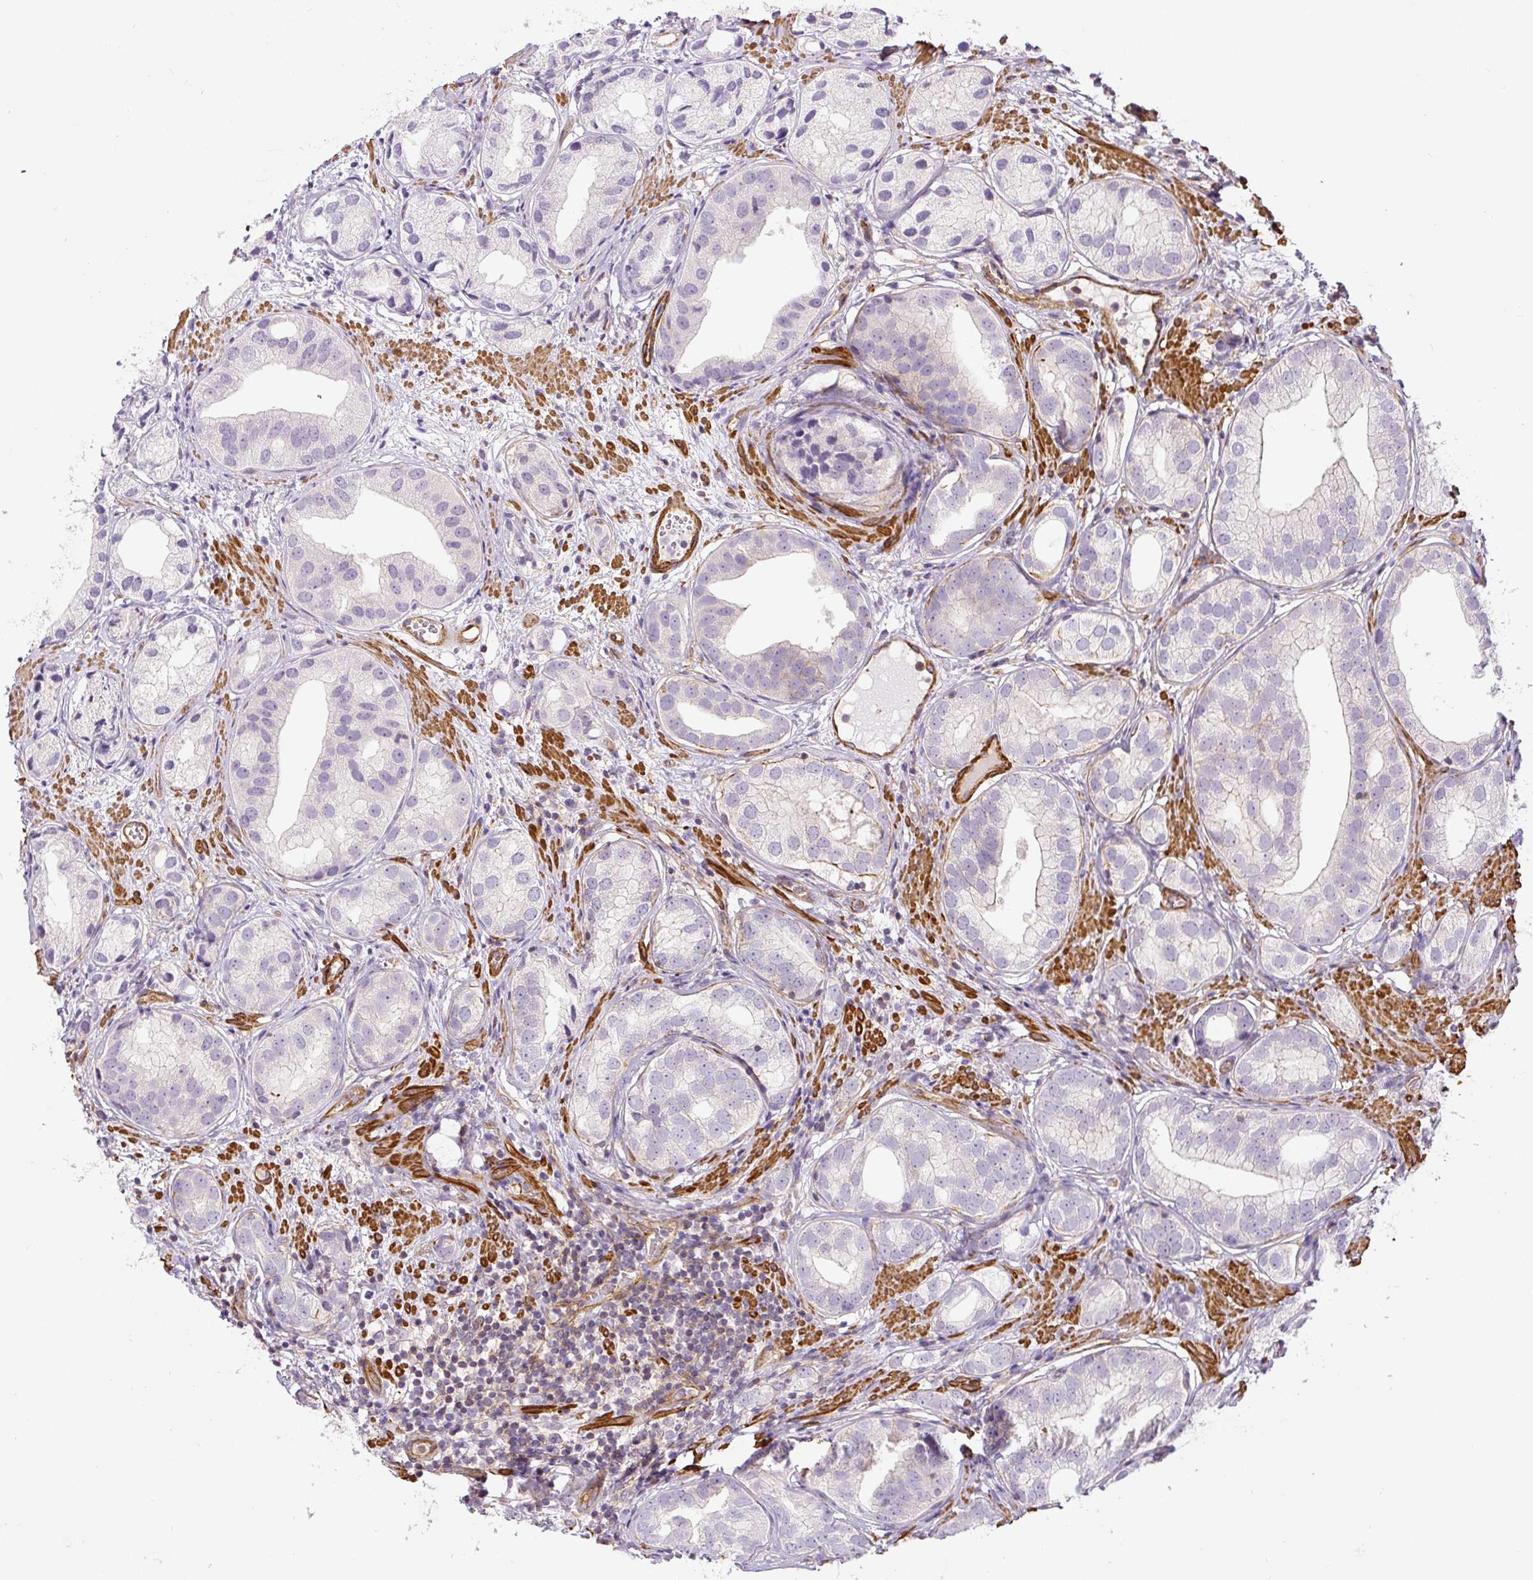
{"staining": {"intensity": "negative", "quantity": "none", "location": "none"}, "tissue": "prostate cancer", "cell_type": "Tumor cells", "image_type": "cancer", "snomed": [{"axis": "morphology", "description": "Adenocarcinoma, High grade"}, {"axis": "topography", "description": "Prostate"}], "caption": "Tumor cells show no significant protein staining in prostate cancer (adenocarcinoma (high-grade)). (Brightfield microscopy of DAB (3,3'-diaminobenzidine) IHC at high magnification).", "gene": "MYL12A", "patient": {"sex": "male", "age": 82}}